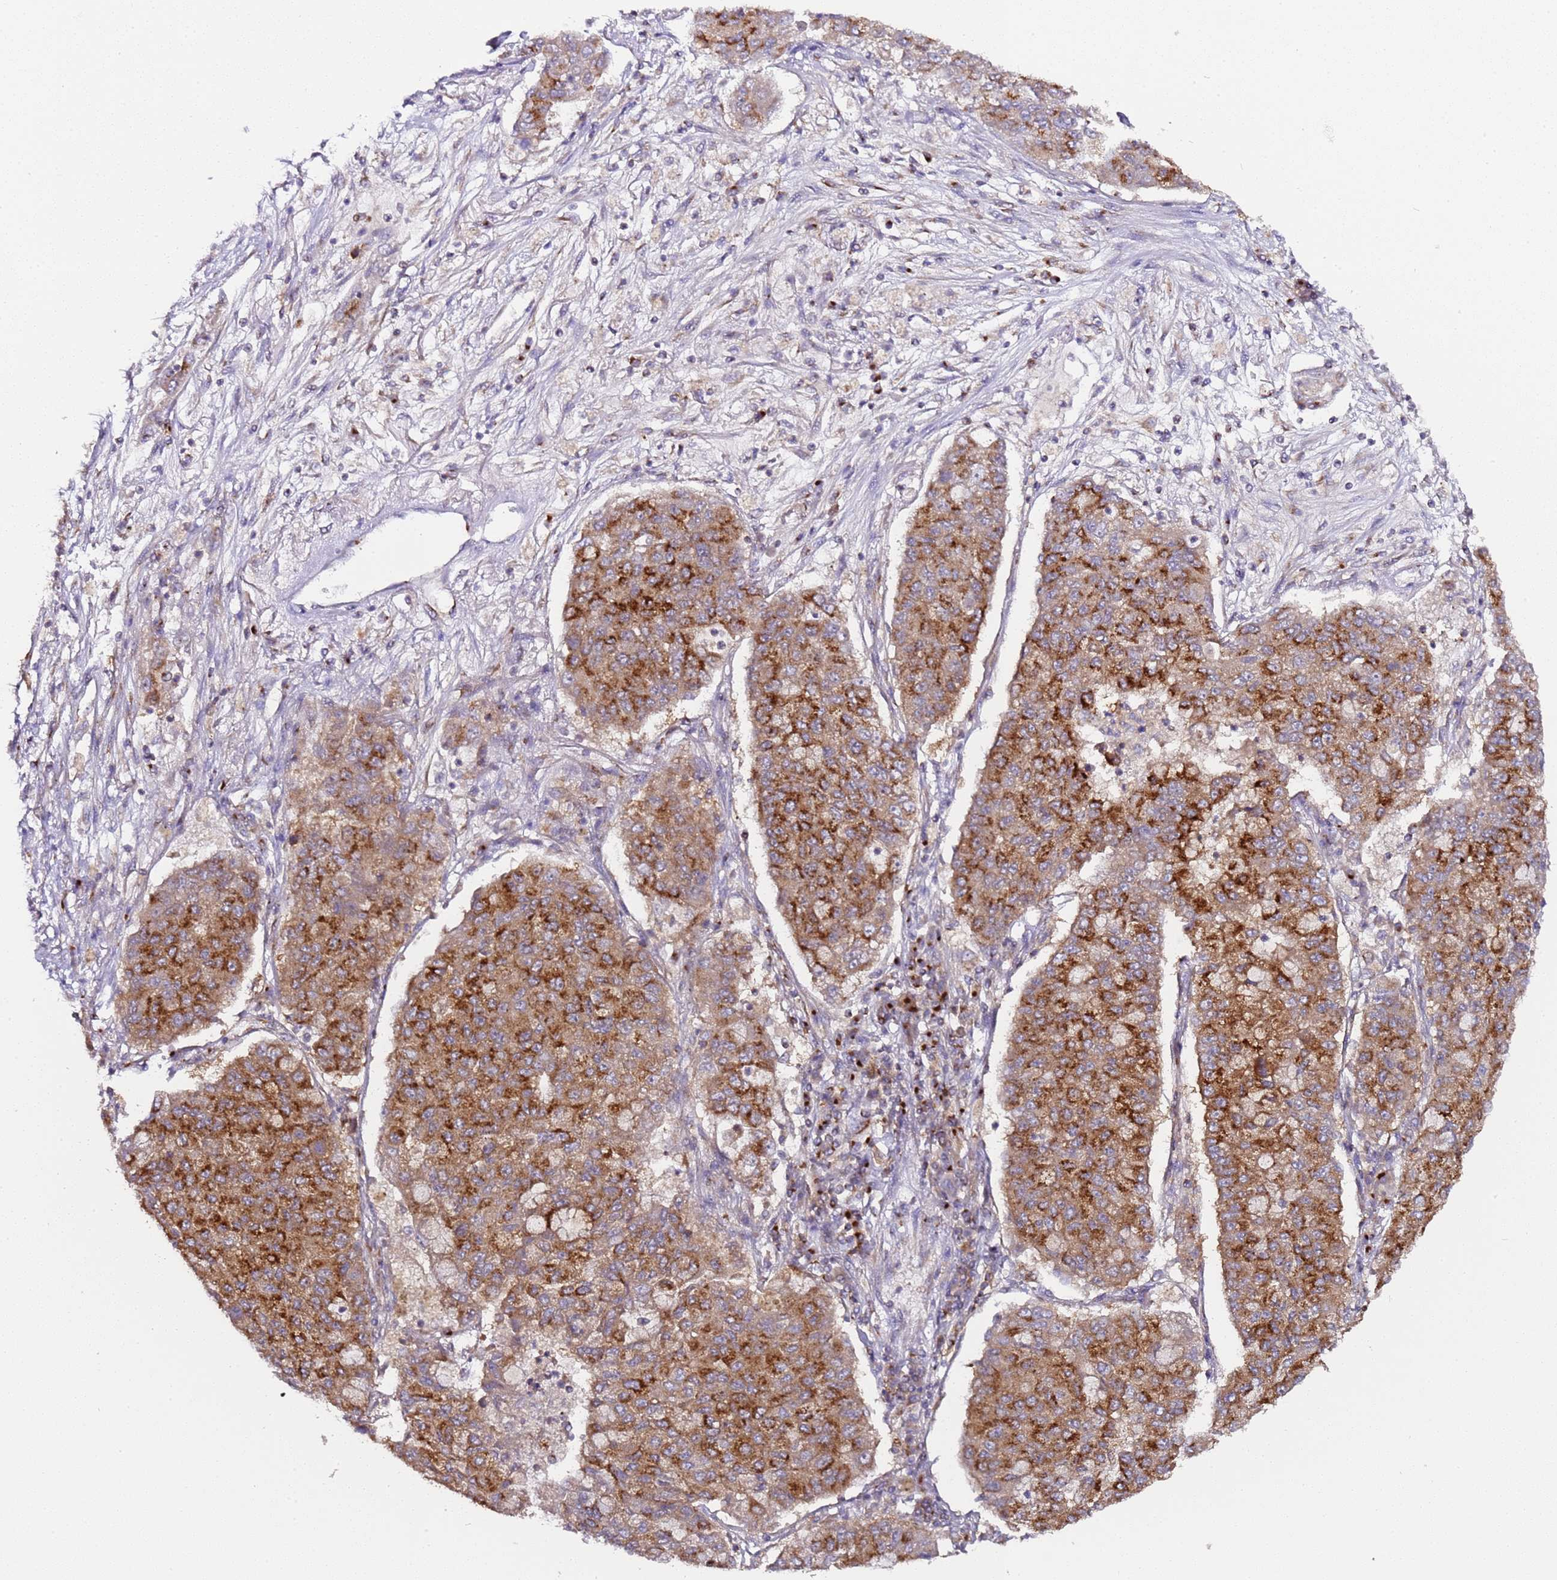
{"staining": {"intensity": "strong", "quantity": "25%-75%", "location": "cytoplasmic/membranous"}, "tissue": "lung cancer", "cell_type": "Tumor cells", "image_type": "cancer", "snomed": [{"axis": "morphology", "description": "Squamous cell carcinoma, NOS"}, {"axis": "topography", "description": "Lung"}], "caption": "Immunohistochemical staining of lung squamous cell carcinoma exhibits high levels of strong cytoplasmic/membranous protein expression in approximately 25%-75% of tumor cells. Immunohistochemistry (ihc) stains the protein of interest in brown and the nuclei are stained blue.", "gene": "MRPL49", "patient": {"sex": "male", "age": 74}}